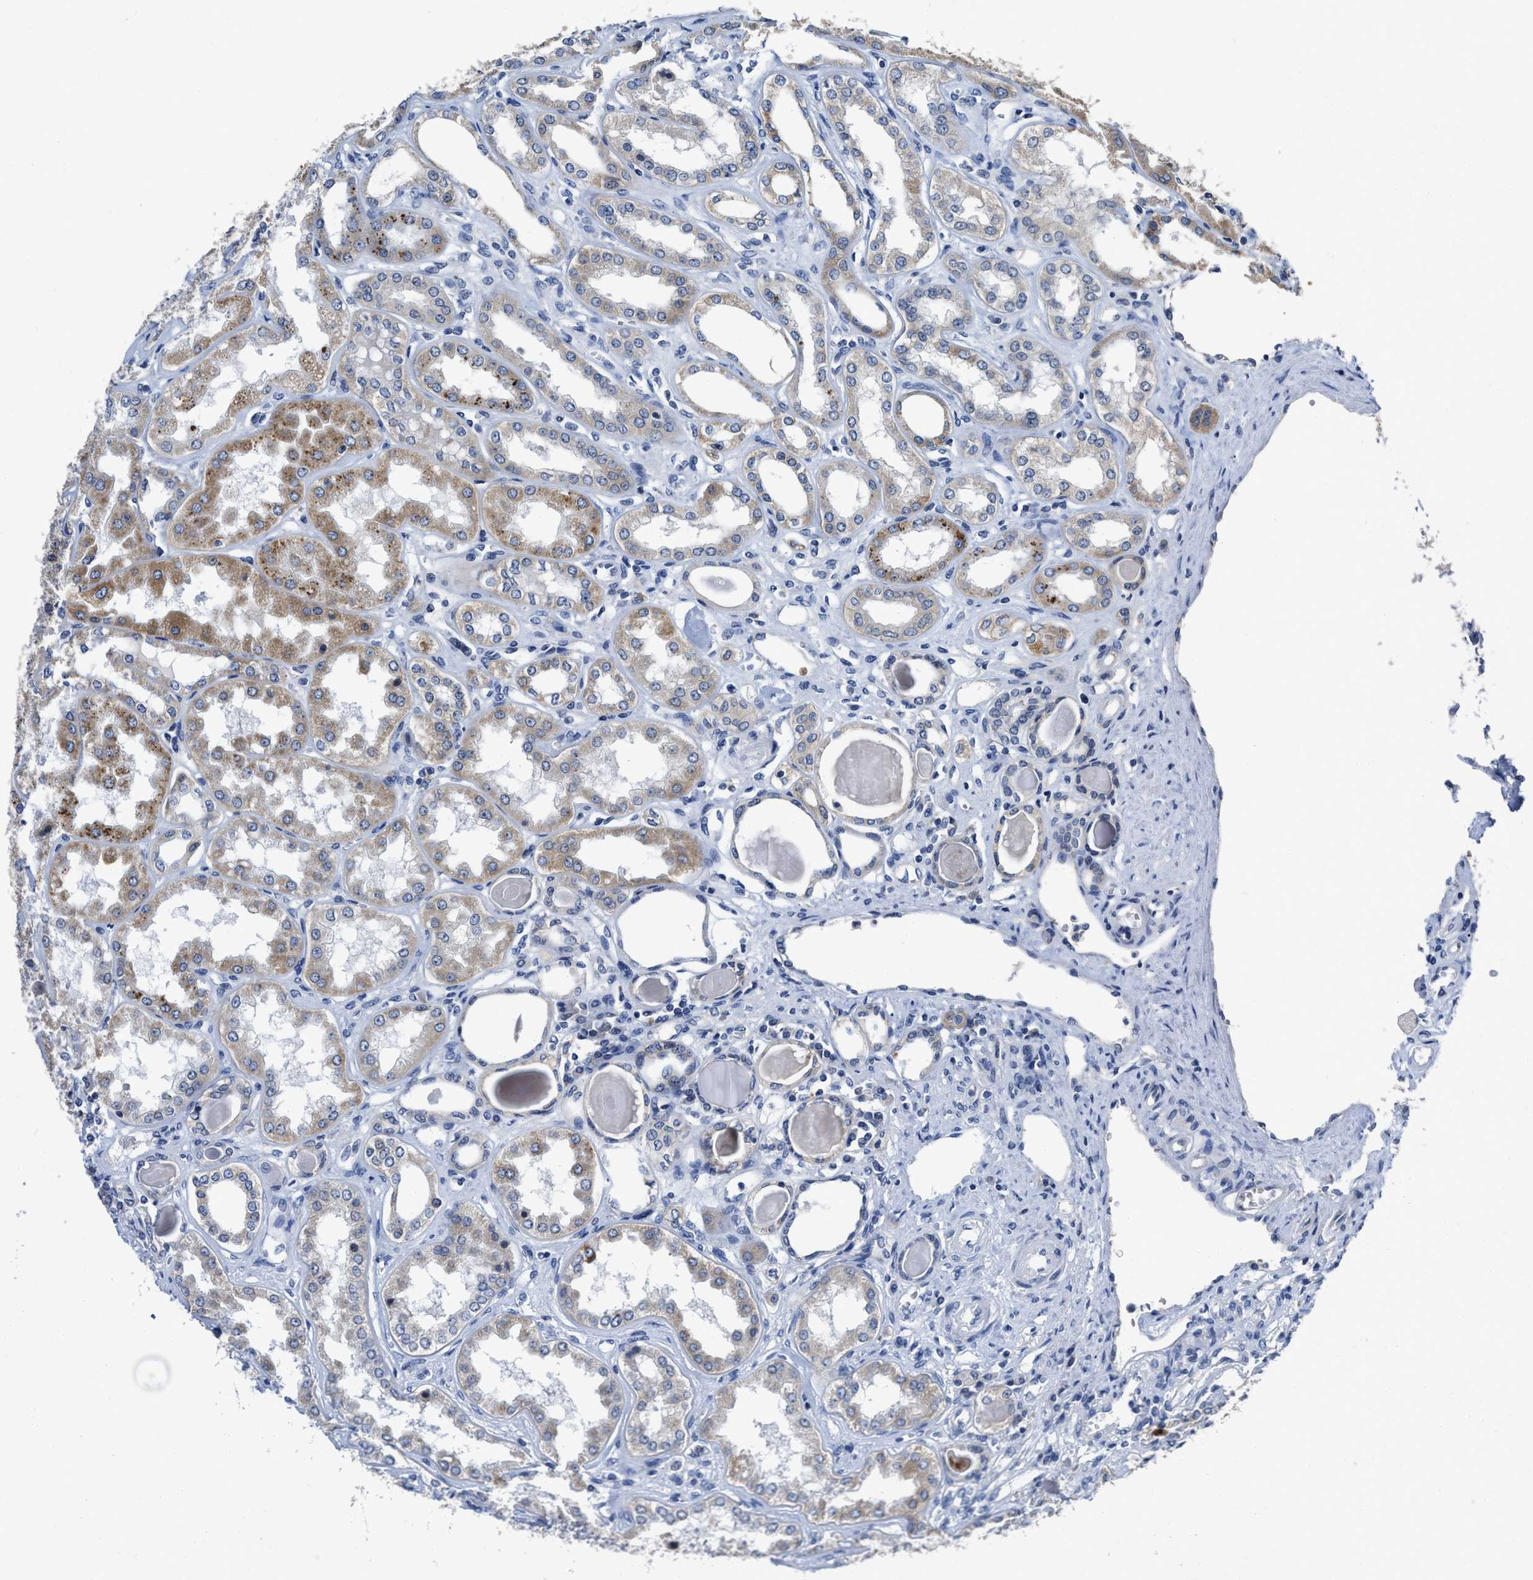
{"staining": {"intensity": "negative", "quantity": "none", "location": "none"}, "tissue": "kidney", "cell_type": "Cells in glomeruli", "image_type": "normal", "snomed": [{"axis": "morphology", "description": "Normal tissue, NOS"}, {"axis": "topography", "description": "Kidney"}], "caption": "A high-resolution photomicrograph shows immunohistochemistry staining of unremarkable kidney, which displays no significant positivity in cells in glomeruli.", "gene": "GHITM", "patient": {"sex": "female", "age": 56}}